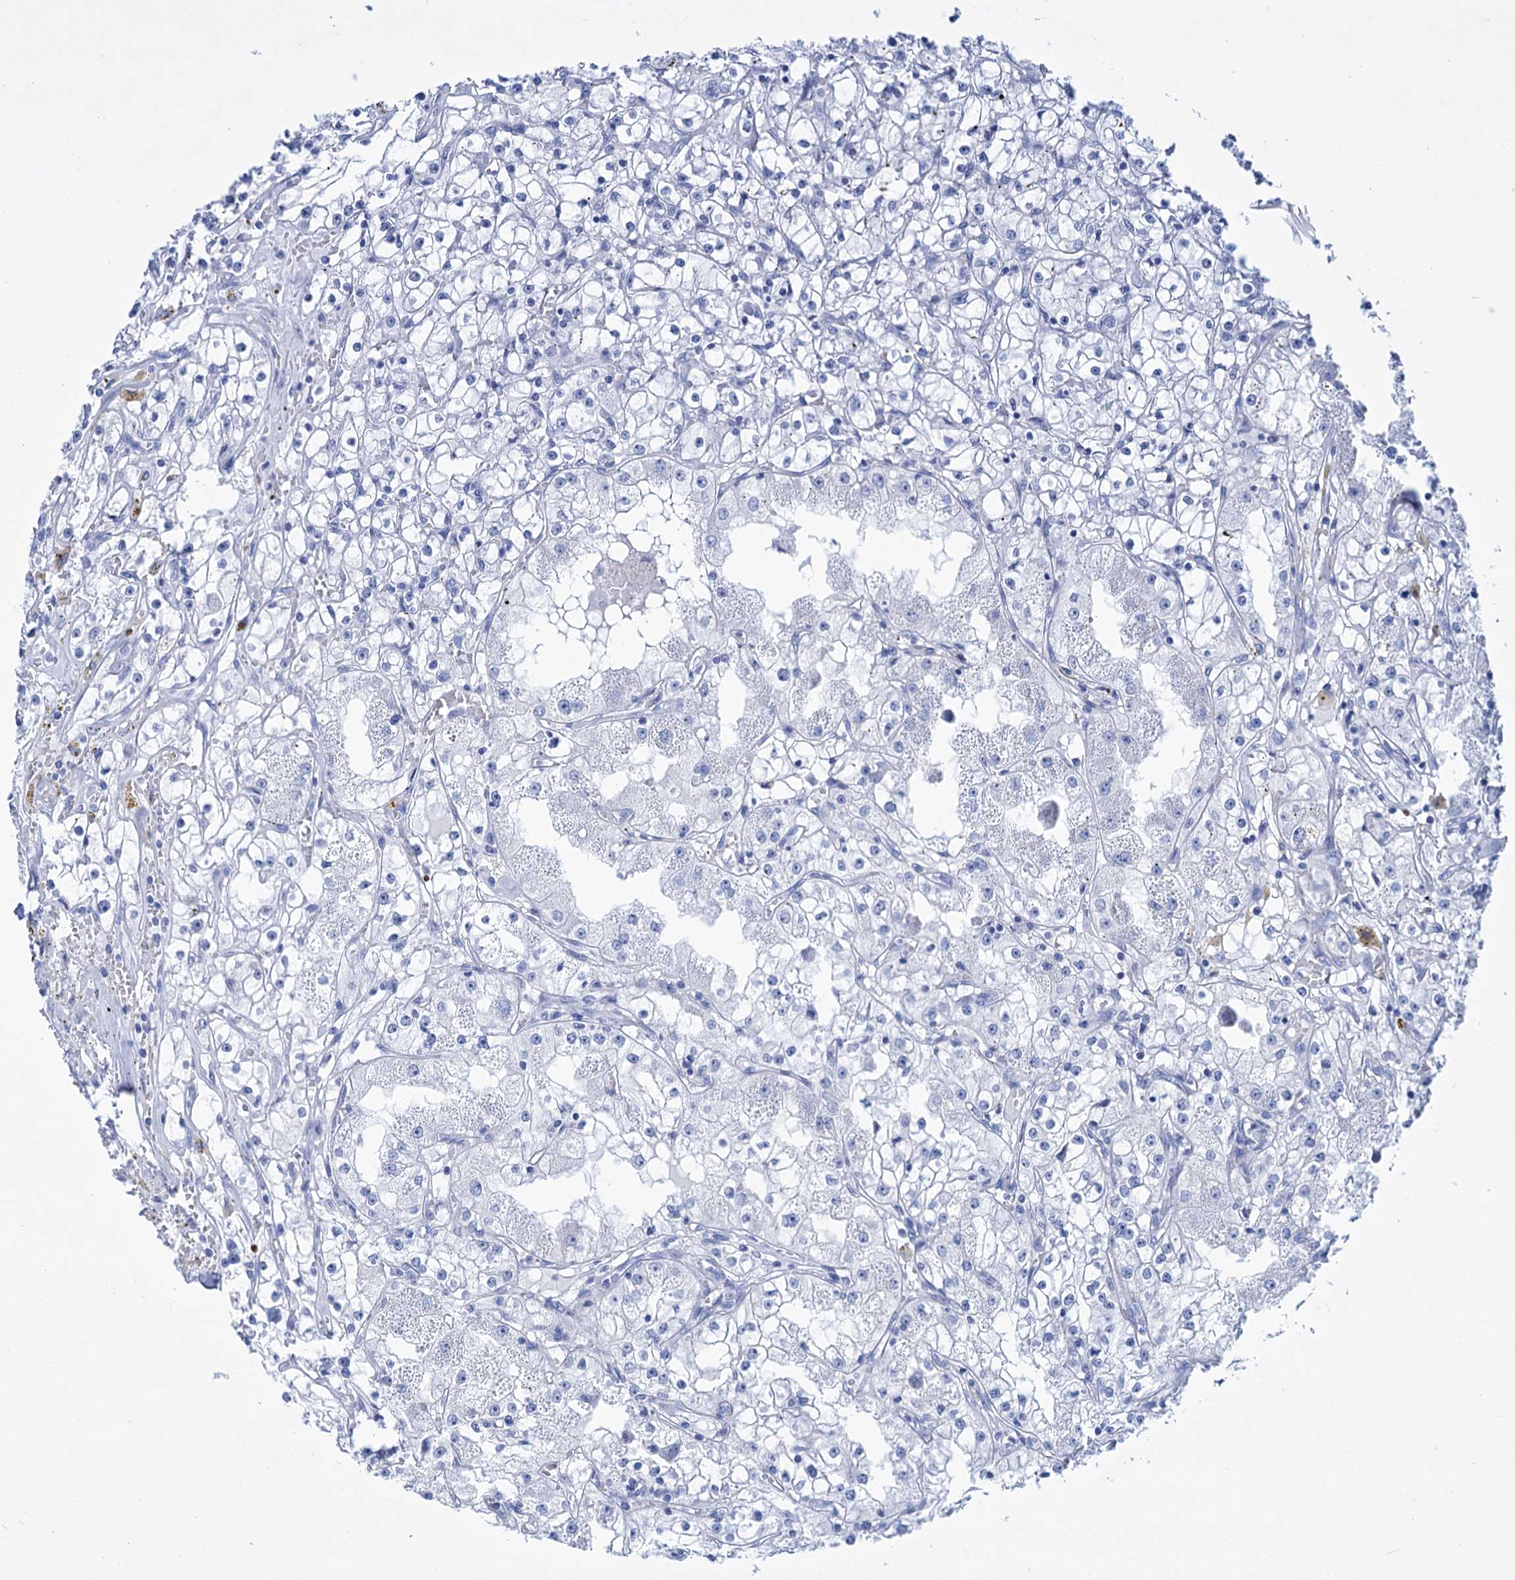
{"staining": {"intensity": "negative", "quantity": "none", "location": "none"}, "tissue": "renal cancer", "cell_type": "Tumor cells", "image_type": "cancer", "snomed": [{"axis": "morphology", "description": "Adenocarcinoma, NOS"}, {"axis": "topography", "description": "Kidney"}], "caption": "Tumor cells show no significant expression in renal cancer (adenocarcinoma).", "gene": "FBXW12", "patient": {"sex": "male", "age": 56}}